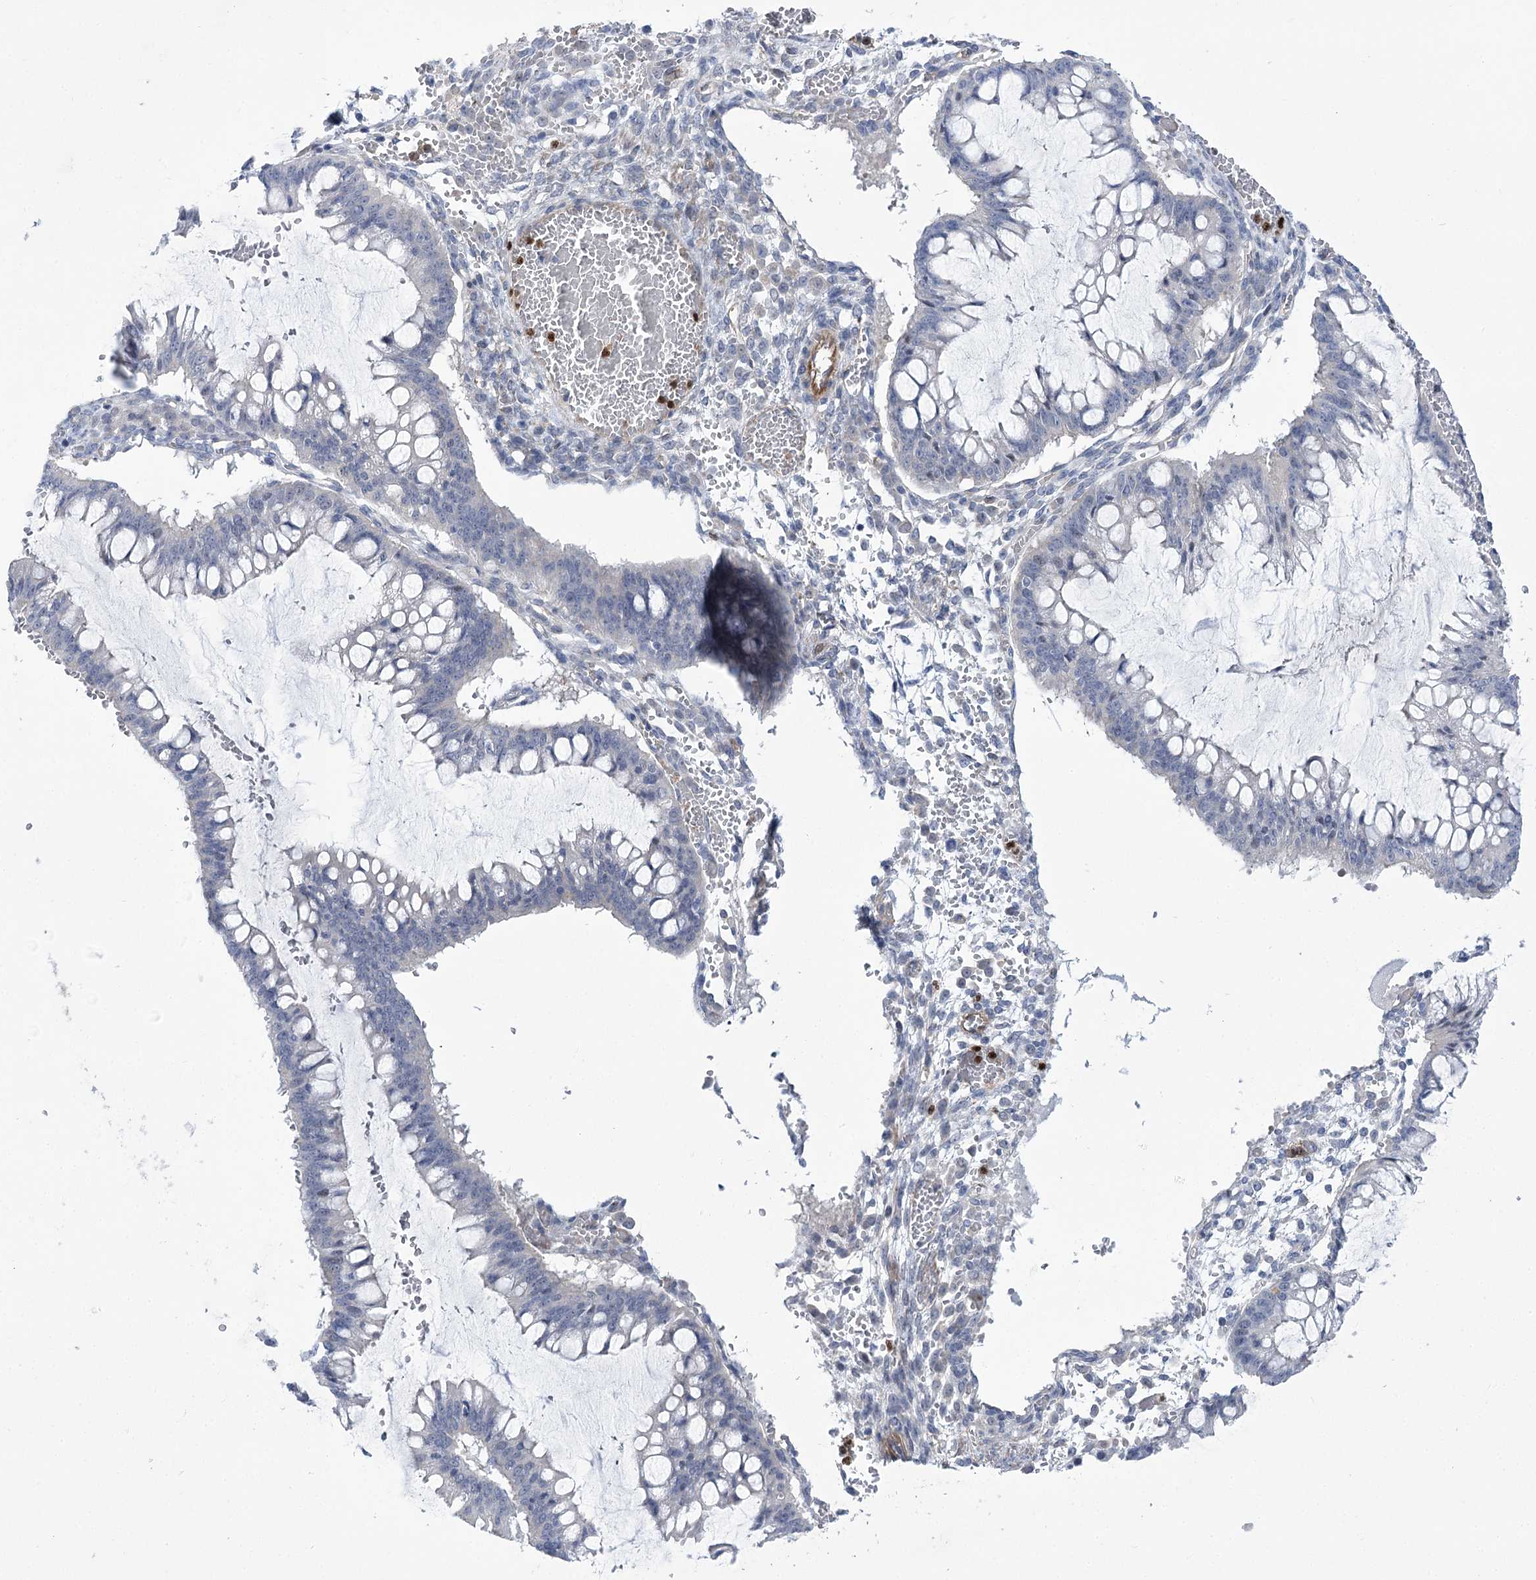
{"staining": {"intensity": "negative", "quantity": "none", "location": "none"}, "tissue": "ovarian cancer", "cell_type": "Tumor cells", "image_type": "cancer", "snomed": [{"axis": "morphology", "description": "Cystadenocarcinoma, mucinous, NOS"}, {"axis": "topography", "description": "Ovary"}], "caption": "The image reveals no staining of tumor cells in ovarian cancer.", "gene": "THAP6", "patient": {"sex": "female", "age": 73}}